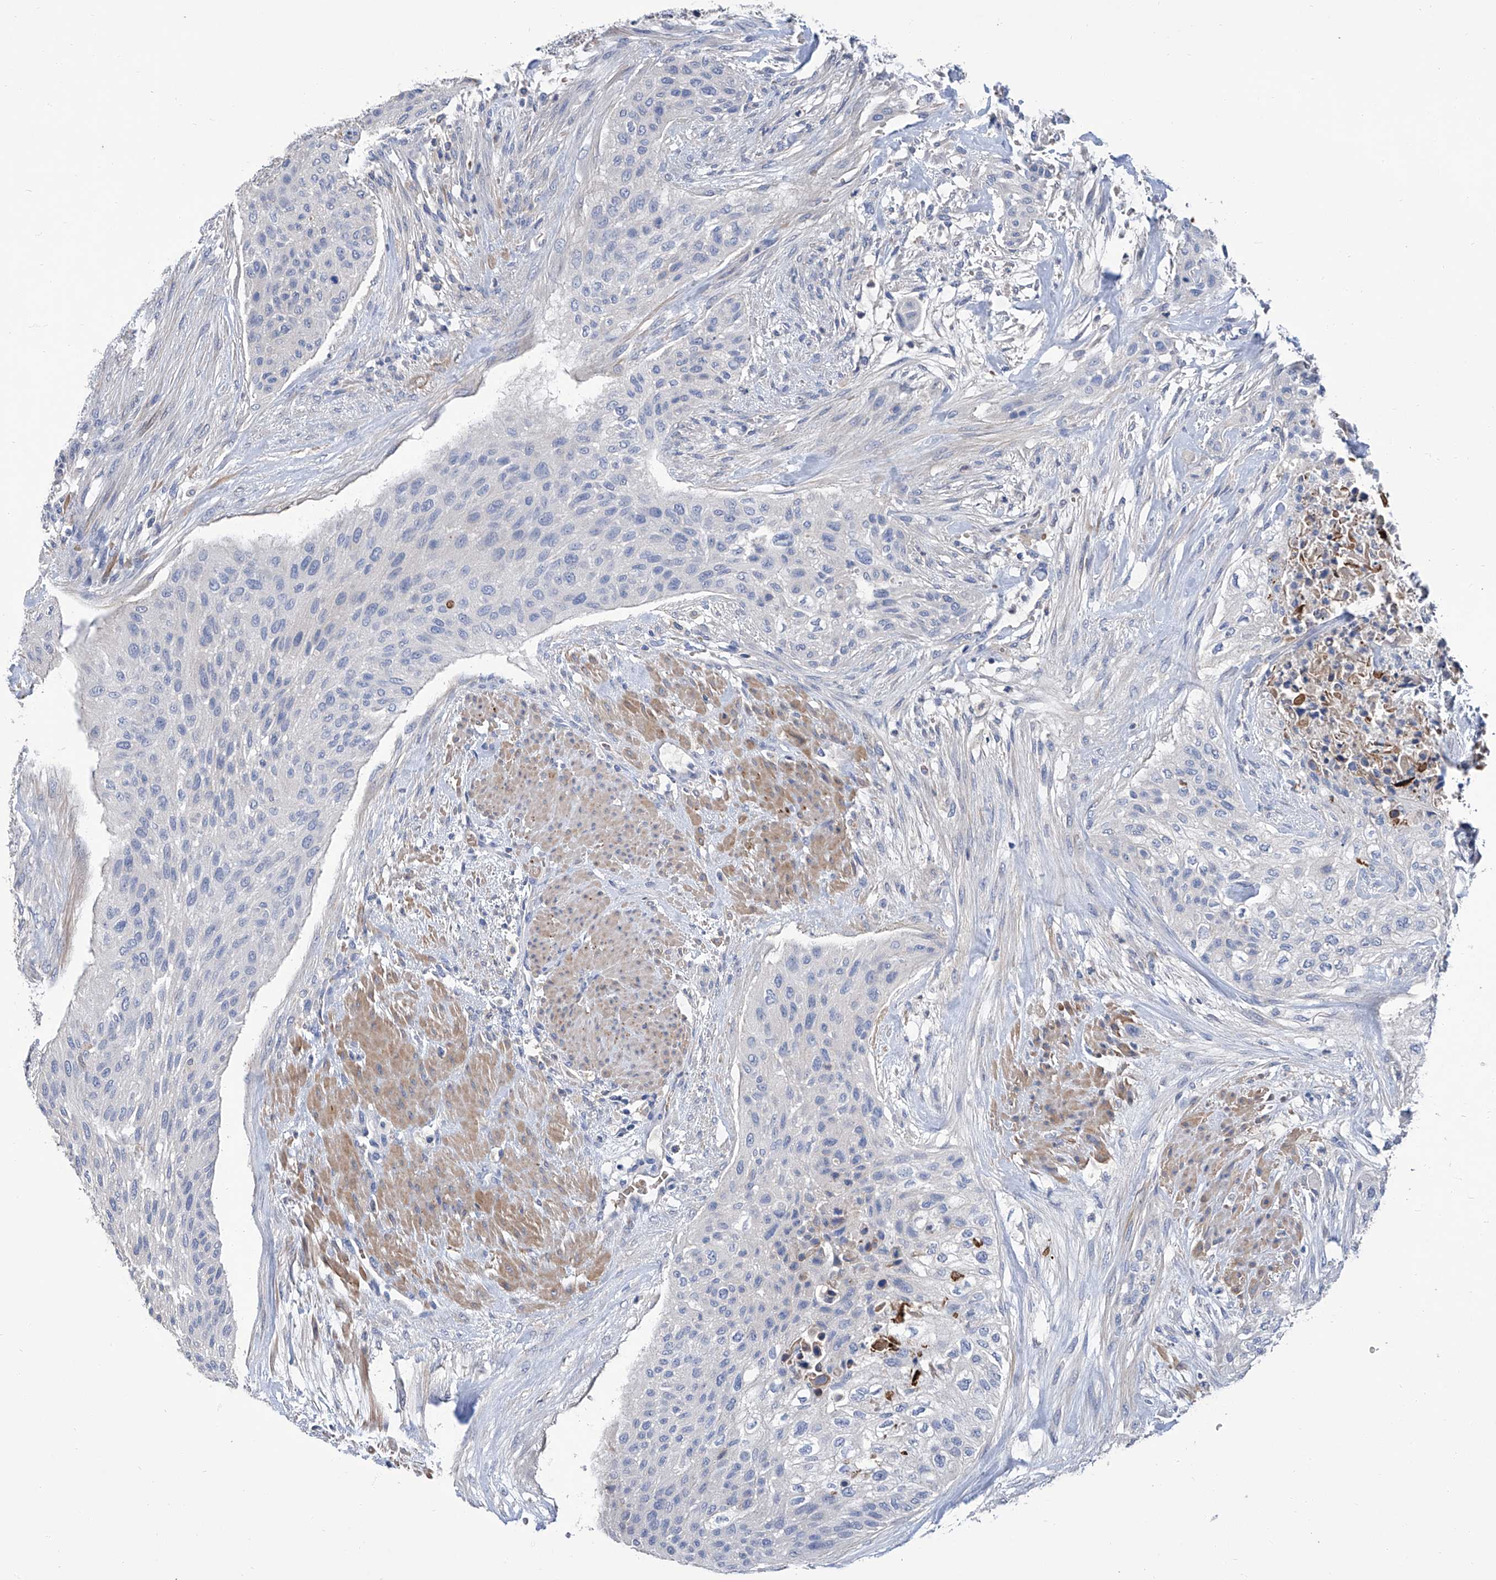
{"staining": {"intensity": "negative", "quantity": "none", "location": "none"}, "tissue": "urothelial cancer", "cell_type": "Tumor cells", "image_type": "cancer", "snomed": [{"axis": "morphology", "description": "Urothelial carcinoma, High grade"}, {"axis": "topography", "description": "Urinary bladder"}], "caption": "High magnification brightfield microscopy of urothelial carcinoma (high-grade) stained with DAB (brown) and counterstained with hematoxylin (blue): tumor cells show no significant expression.", "gene": "GPT", "patient": {"sex": "male", "age": 35}}